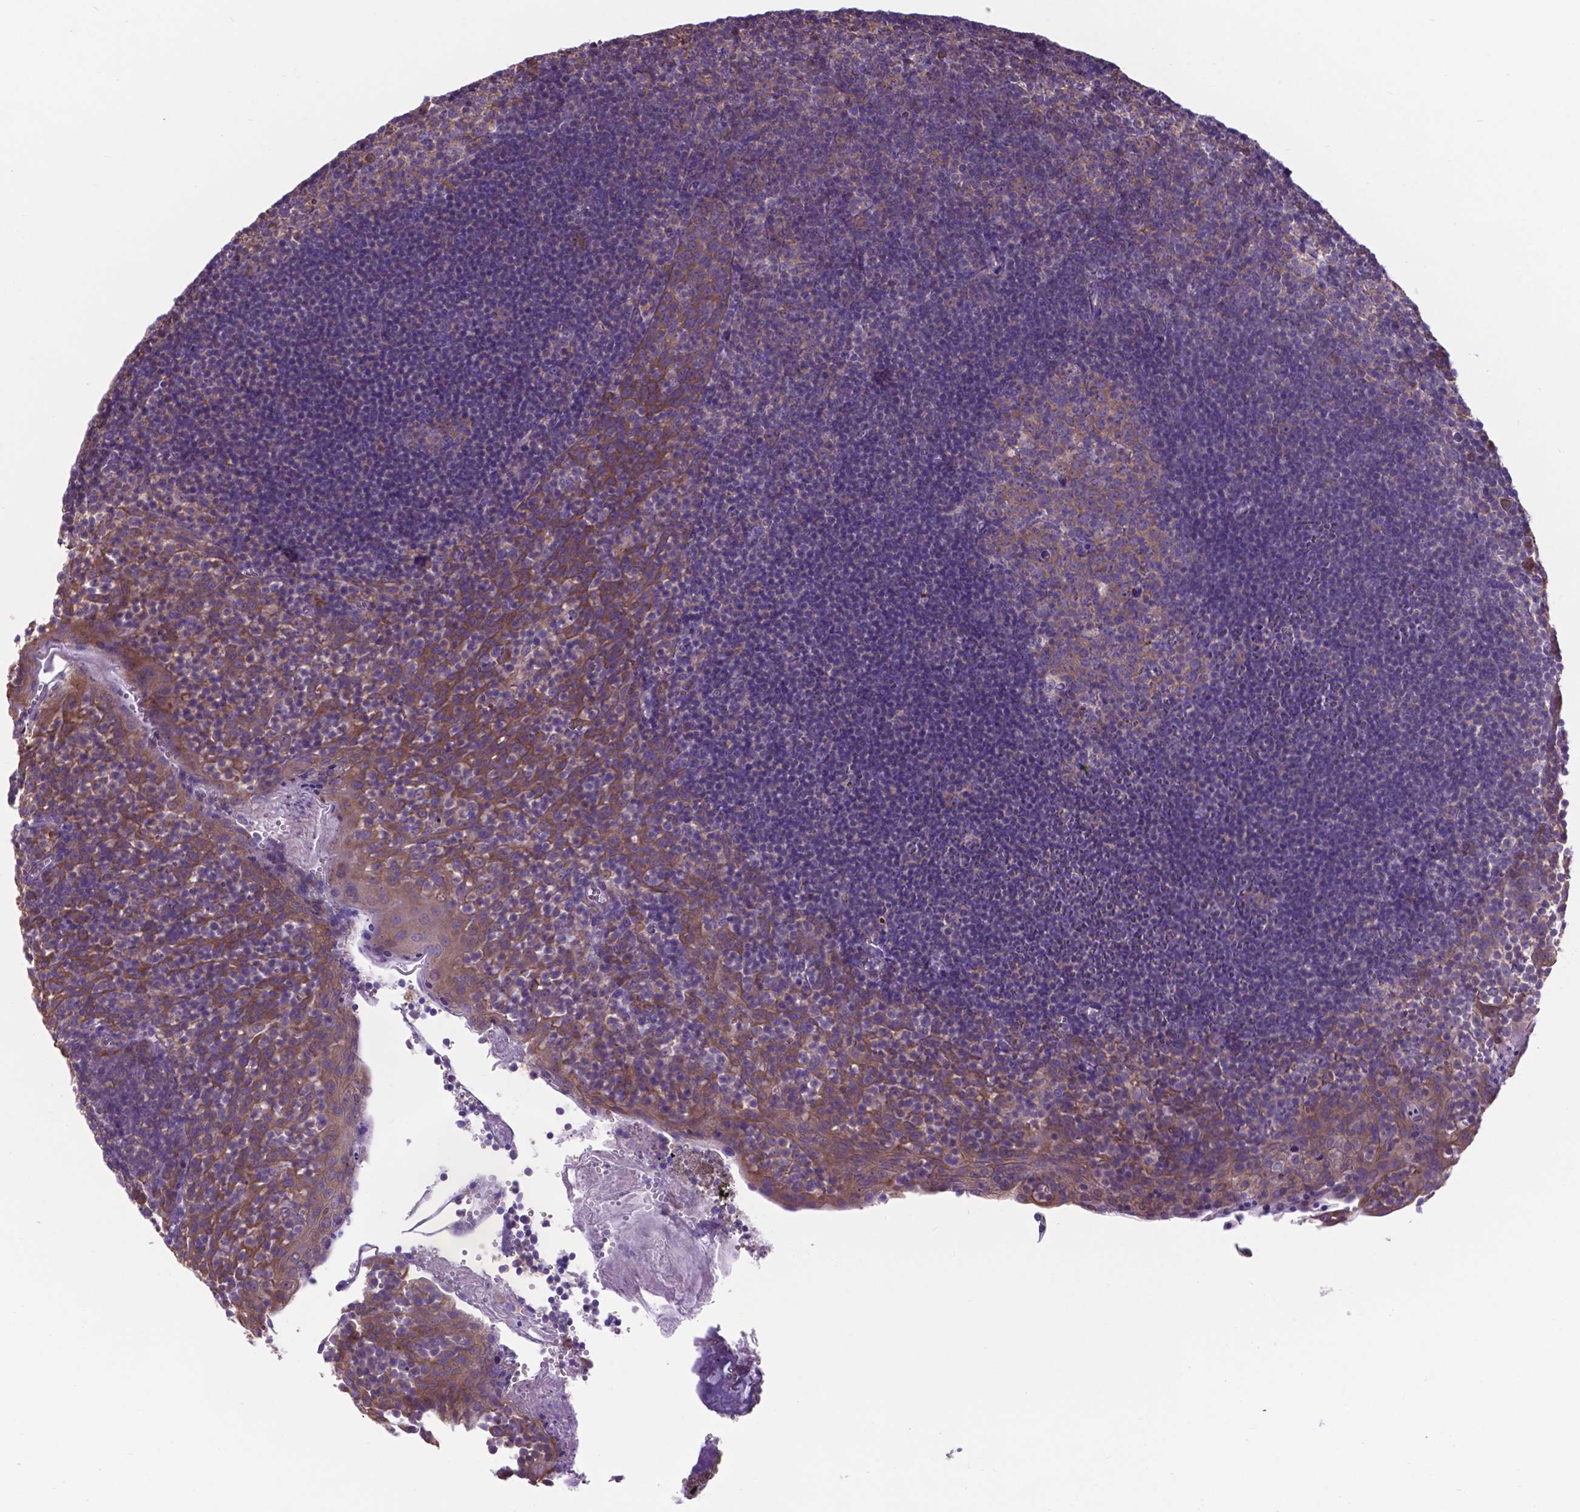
{"staining": {"intensity": "weak", "quantity": ">75%", "location": "cytoplasmic/membranous"}, "tissue": "lymph node", "cell_type": "Germinal center cells", "image_type": "normal", "snomed": [{"axis": "morphology", "description": "Normal tissue, NOS"}, {"axis": "topography", "description": "Lymph node"}], "caption": "Weak cytoplasmic/membranous expression for a protein is seen in approximately >75% of germinal center cells of unremarkable lymph node using immunohistochemistry.", "gene": "RPL6", "patient": {"sex": "female", "age": 21}}